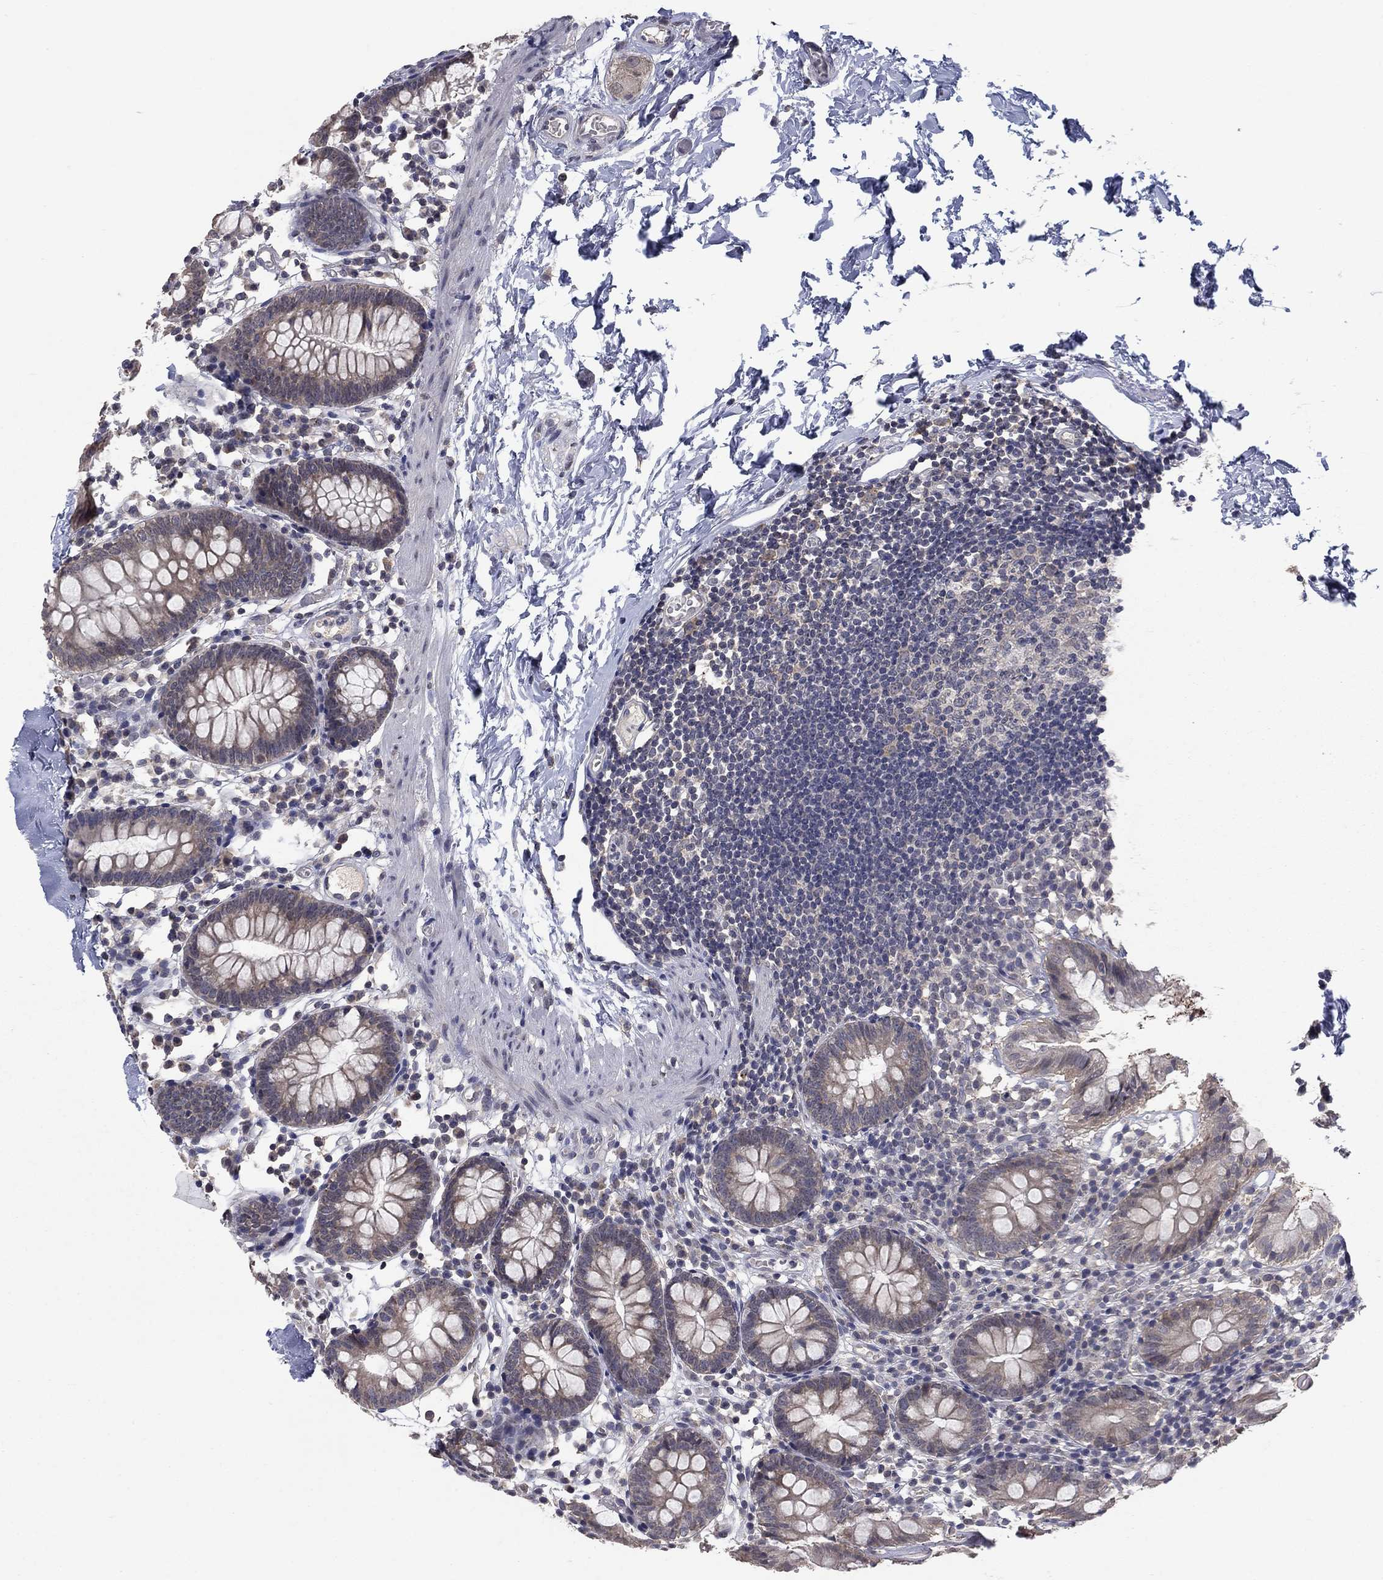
{"staining": {"intensity": "weak", "quantity": "25%-75%", "location": "cytoplasmic/membranous"}, "tissue": "small intestine", "cell_type": "Glandular cells", "image_type": "normal", "snomed": [{"axis": "morphology", "description": "Normal tissue, NOS"}, {"axis": "topography", "description": "Small intestine"}], "caption": "Protein staining of normal small intestine displays weak cytoplasmic/membranous positivity in about 25%-75% of glandular cells. (Stains: DAB (3,3'-diaminobenzidine) in brown, nuclei in blue, Microscopy: brightfield microscopy at high magnification).", "gene": "SPATA33", "patient": {"sex": "female", "age": 90}}